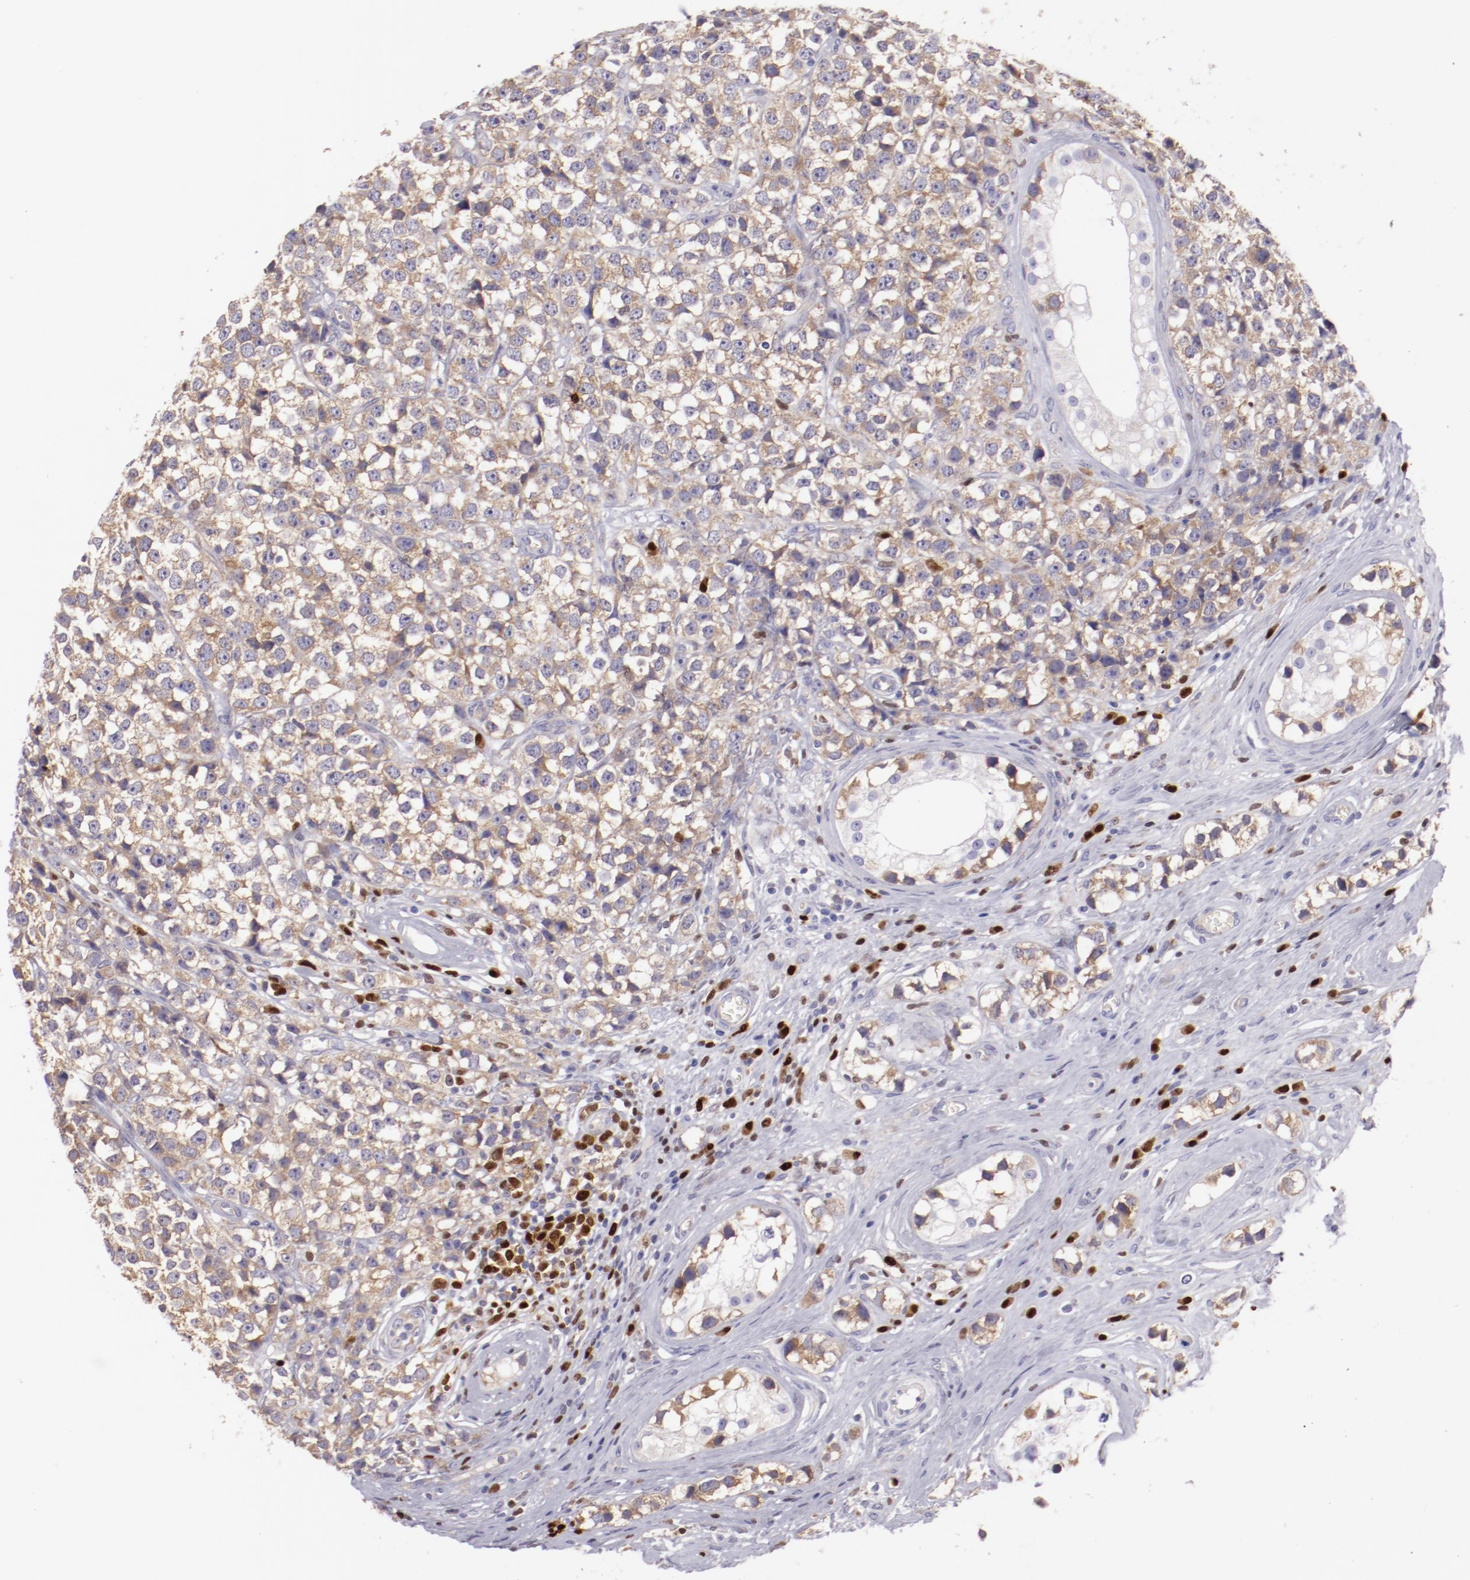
{"staining": {"intensity": "weak", "quantity": ">75%", "location": "cytoplasmic/membranous"}, "tissue": "testis cancer", "cell_type": "Tumor cells", "image_type": "cancer", "snomed": [{"axis": "morphology", "description": "Seminoma, NOS"}, {"axis": "topography", "description": "Testis"}], "caption": "Immunohistochemistry (IHC) of human testis seminoma shows low levels of weak cytoplasmic/membranous positivity in about >75% of tumor cells.", "gene": "IRF8", "patient": {"sex": "male", "age": 25}}